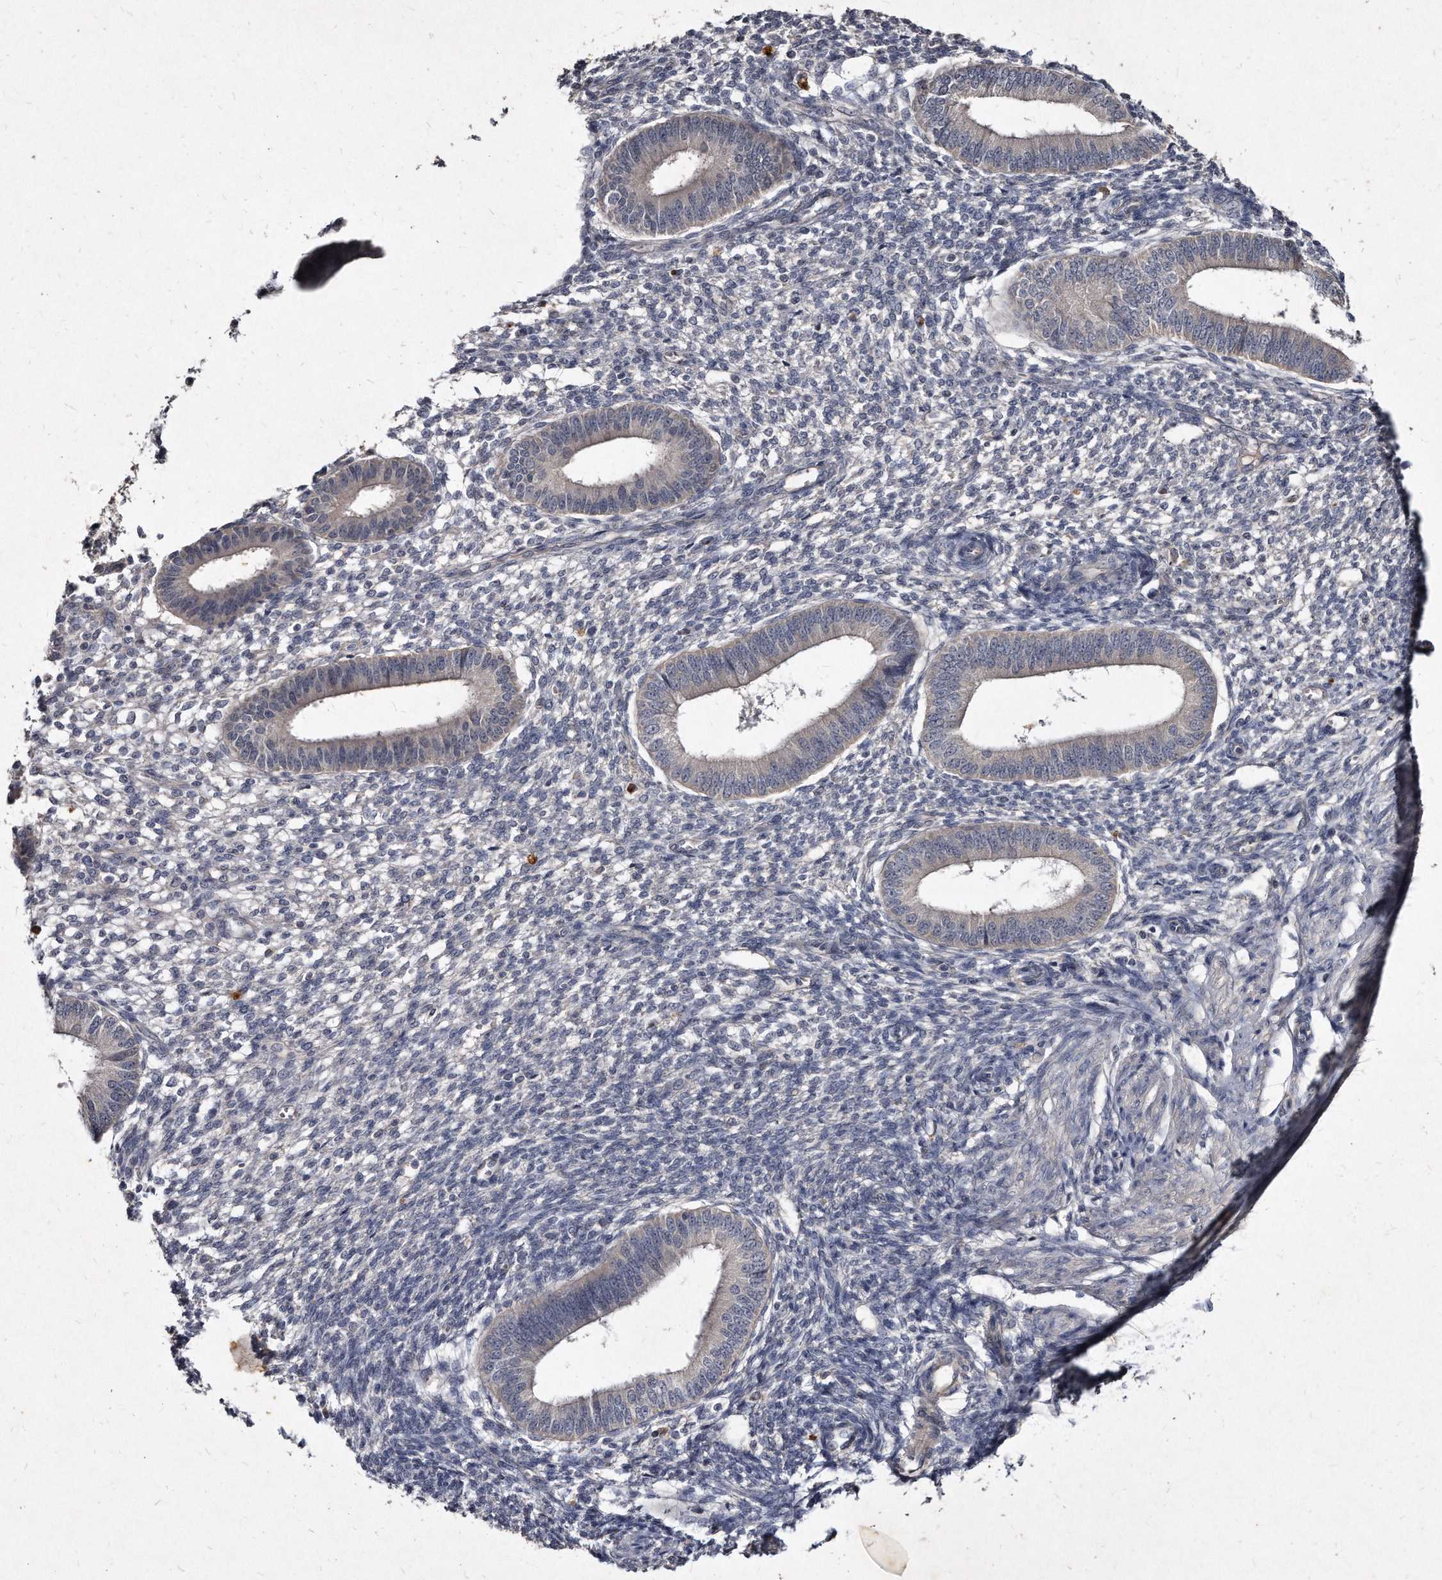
{"staining": {"intensity": "negative", "quantity": "none", "location": "none"}, "tissue": "endometrium", "cell_type": "Cells in endometrial stroma", "image_type": "normal", "snomed": [{"axis": "morphology", "description": "Normal tissue, NOS"}, {"axis": "topography", "description": "Endometrium"}], "caption": "A photomicrograph of endometrium stained for a protein shows no brown staining in cells in endometrial stroma. (Stains: DAB immunohistochemistry (IHC) with hematoxylin counter stain, Microscopy: brightfield microscopy at high magnification).", "gene": "KLHDC3", "patient": {"sex": "female", "age": 46}}